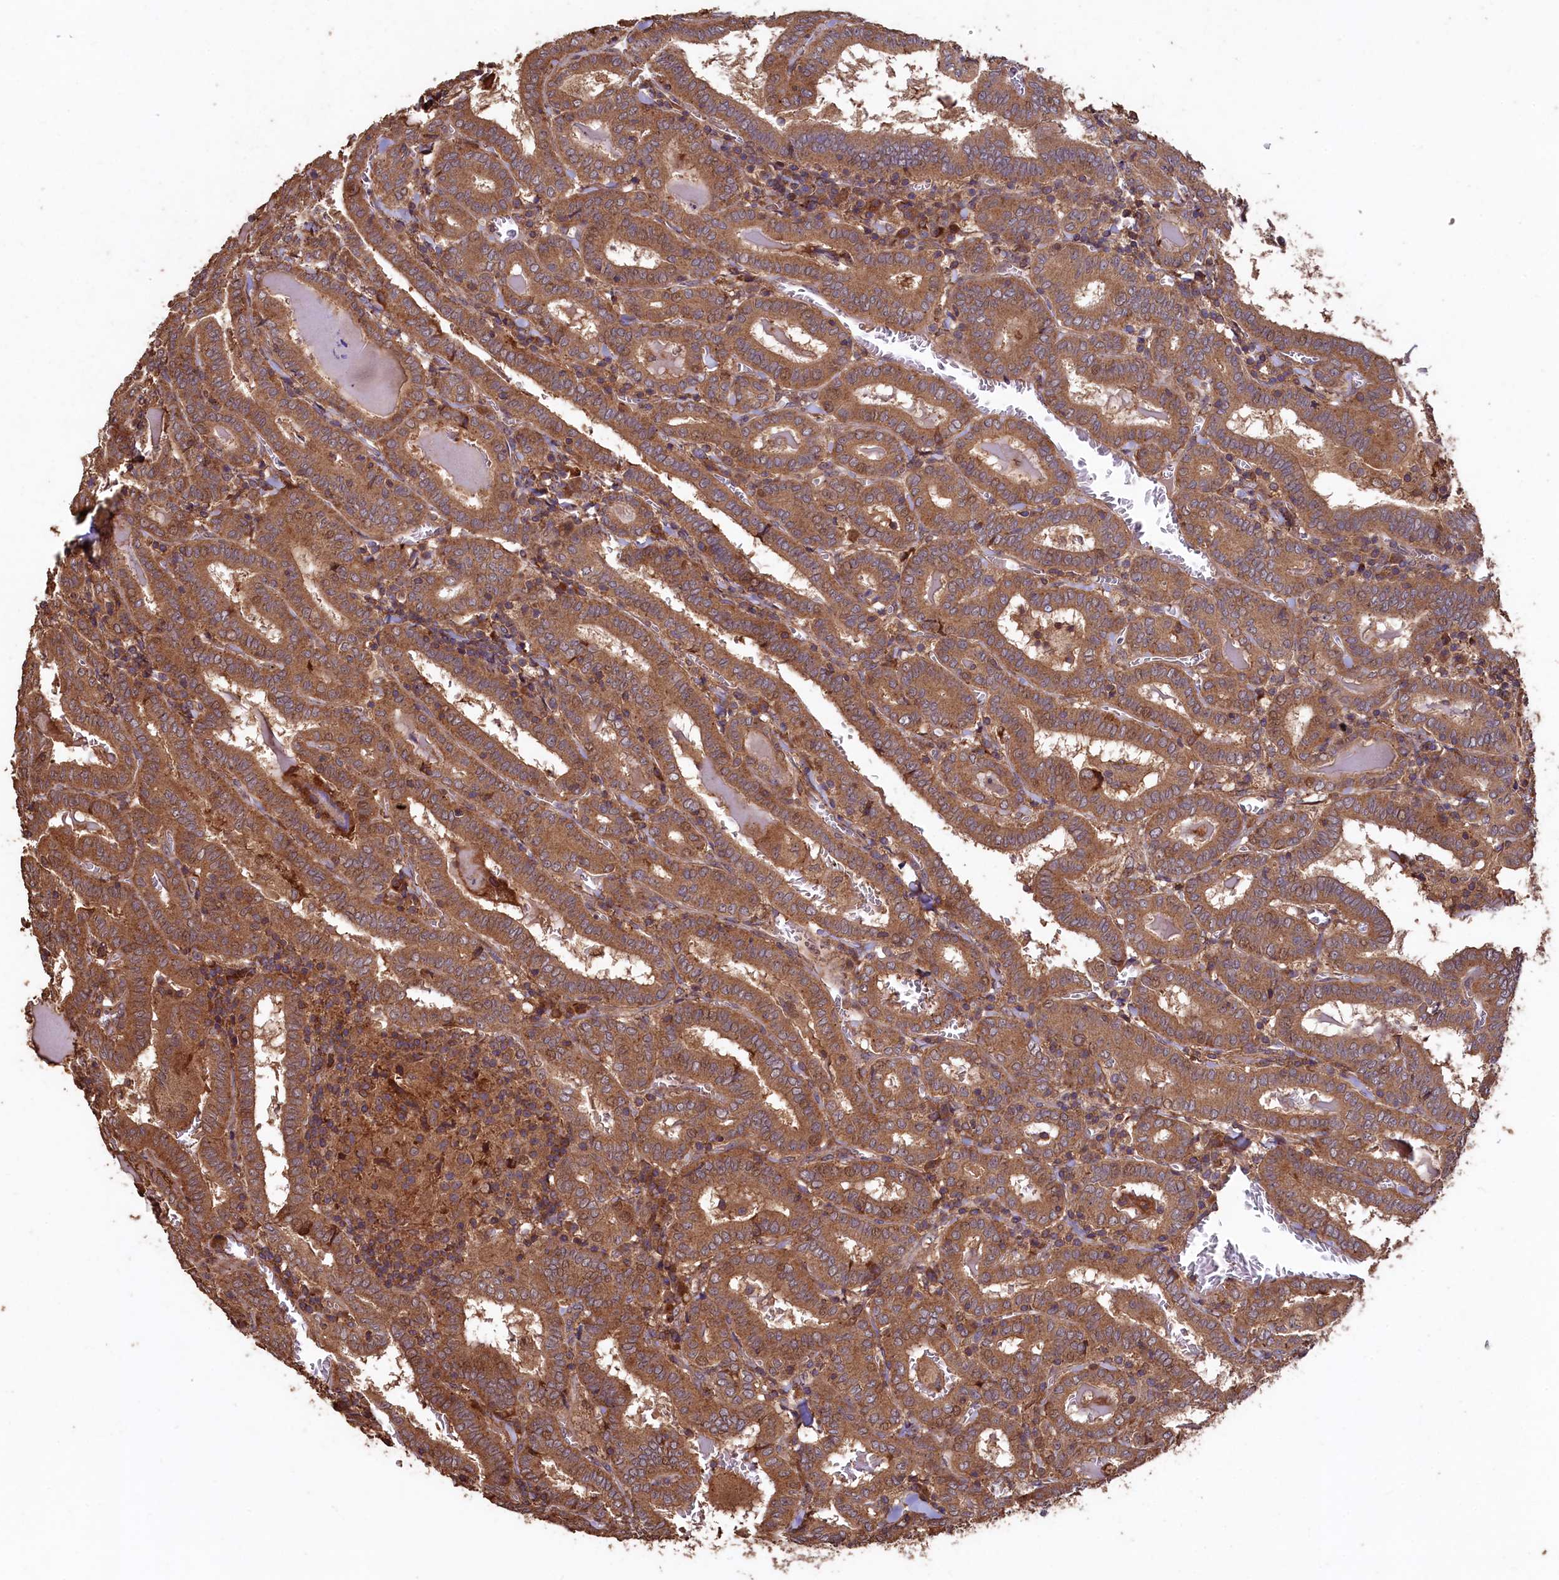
{"staining": {"intensity": "moderate", "quantity": ">75%", "location": "cytoplasmic/membranous"}, "tissue": "thyroid cancer", "cell_type": "Tumor cells", "image_type": "cancer", "snomed": [{"axis": "morphology", "description": "Papillary adenocarcinoma, NOS"}, {"axis": "topography", "description": "Thyroid gland"}], "caption": "Protein analysis of thyroid cancer tissue demonstrates moderate cytoplasmic/membranous positivity in approximately >75% of tumor cells.", "gene": "TMEM98", "patient": {"sex": "female", "age": 72}}